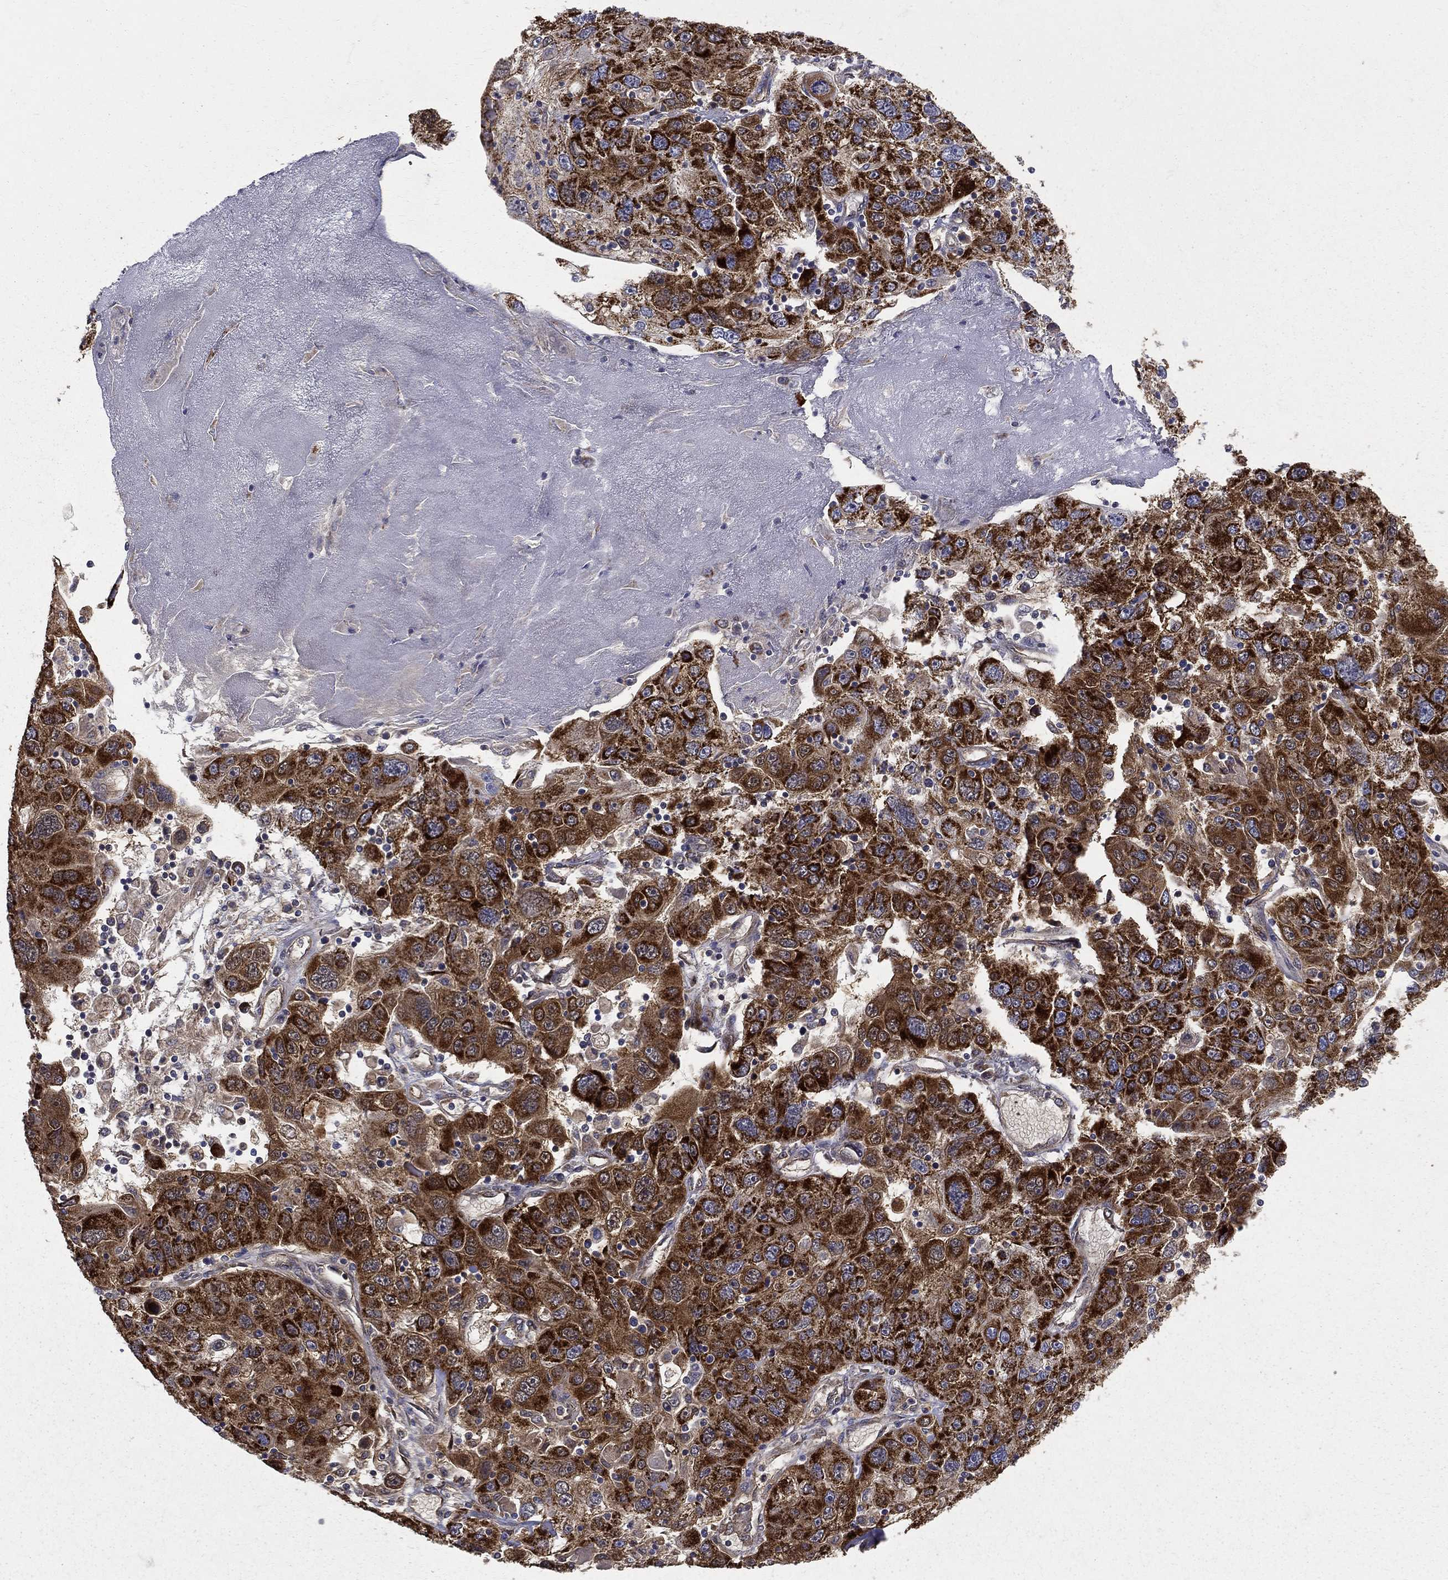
{"staining": {"intensity": "strong", "quantity": ">75%", "location": "cytoplasmic/membranous"}, "tissue": "stomach cancer", "cell_type": "Tumor cells", "image_type": "cancer", "snomed": [{"axis": "morphology", "description": "Adenocarcinoma, NOS"}, {"axis": "topography", "description": "Stomach"}], "caption": "An image showing strong cytoplasmic/membranous staining in about >75% of tumor cells in stomach cancer, as visualized by brown immunohistochemical staining.", "gene": "GCSH", "patient": {"sex": "male", "age": 56}}